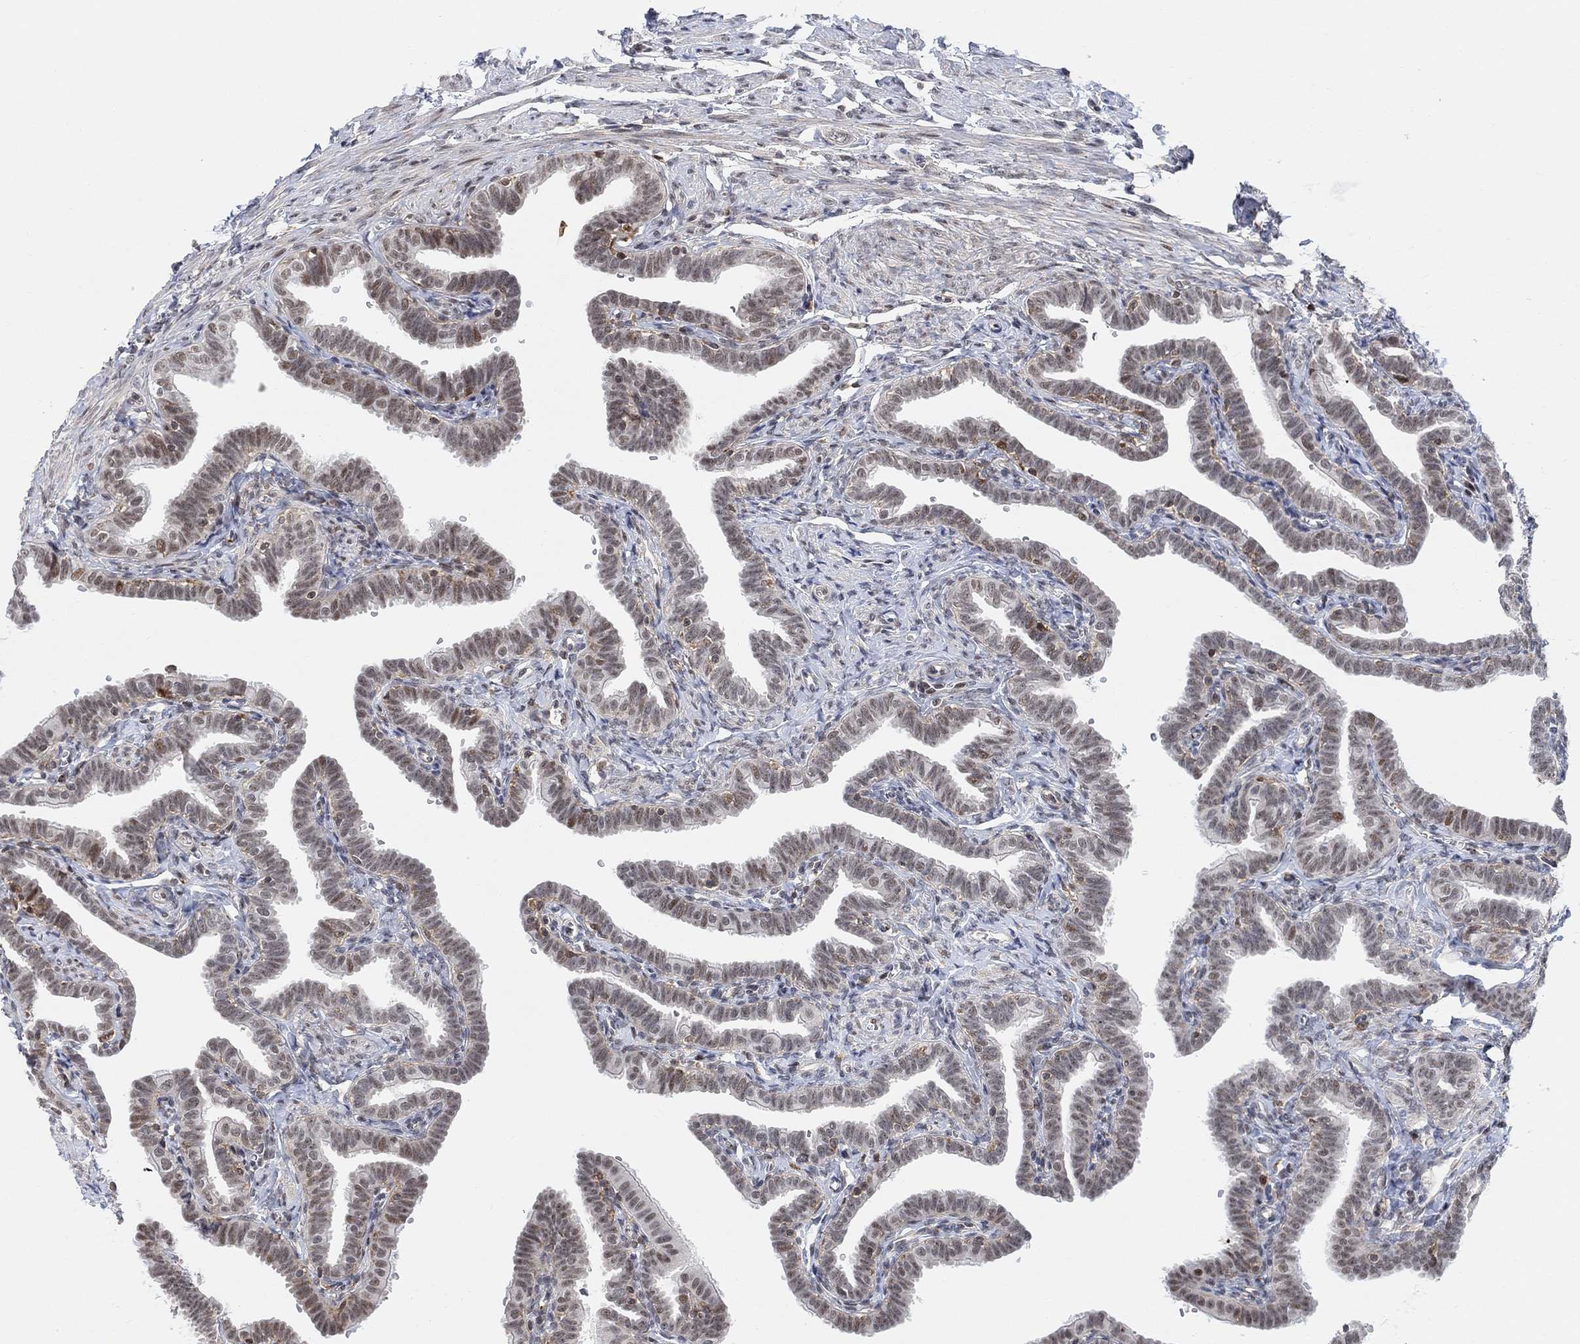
{"staining": {"intensity": "weak", "quantity": "25%-75%", "location": "nuclear"}, "tissue": "fallopian tube", "cell_type": "Glandular cells", "image_type": "normal", "snomed": [{"axis": "morphology", "description": "Normal tissue, NOS"}, {"axis": "topography", "description": "Fallopian tube"}, {"axis": "topography", "description": "Ovary"}], "caption": "Immunohistochemical staining of benign human fallopian tube shows weak nuclear protein expression in approximately 25%-75% of glandular cells.", "gene": "PWWP2B", "patient": {"sex": "female", "age": 57}}